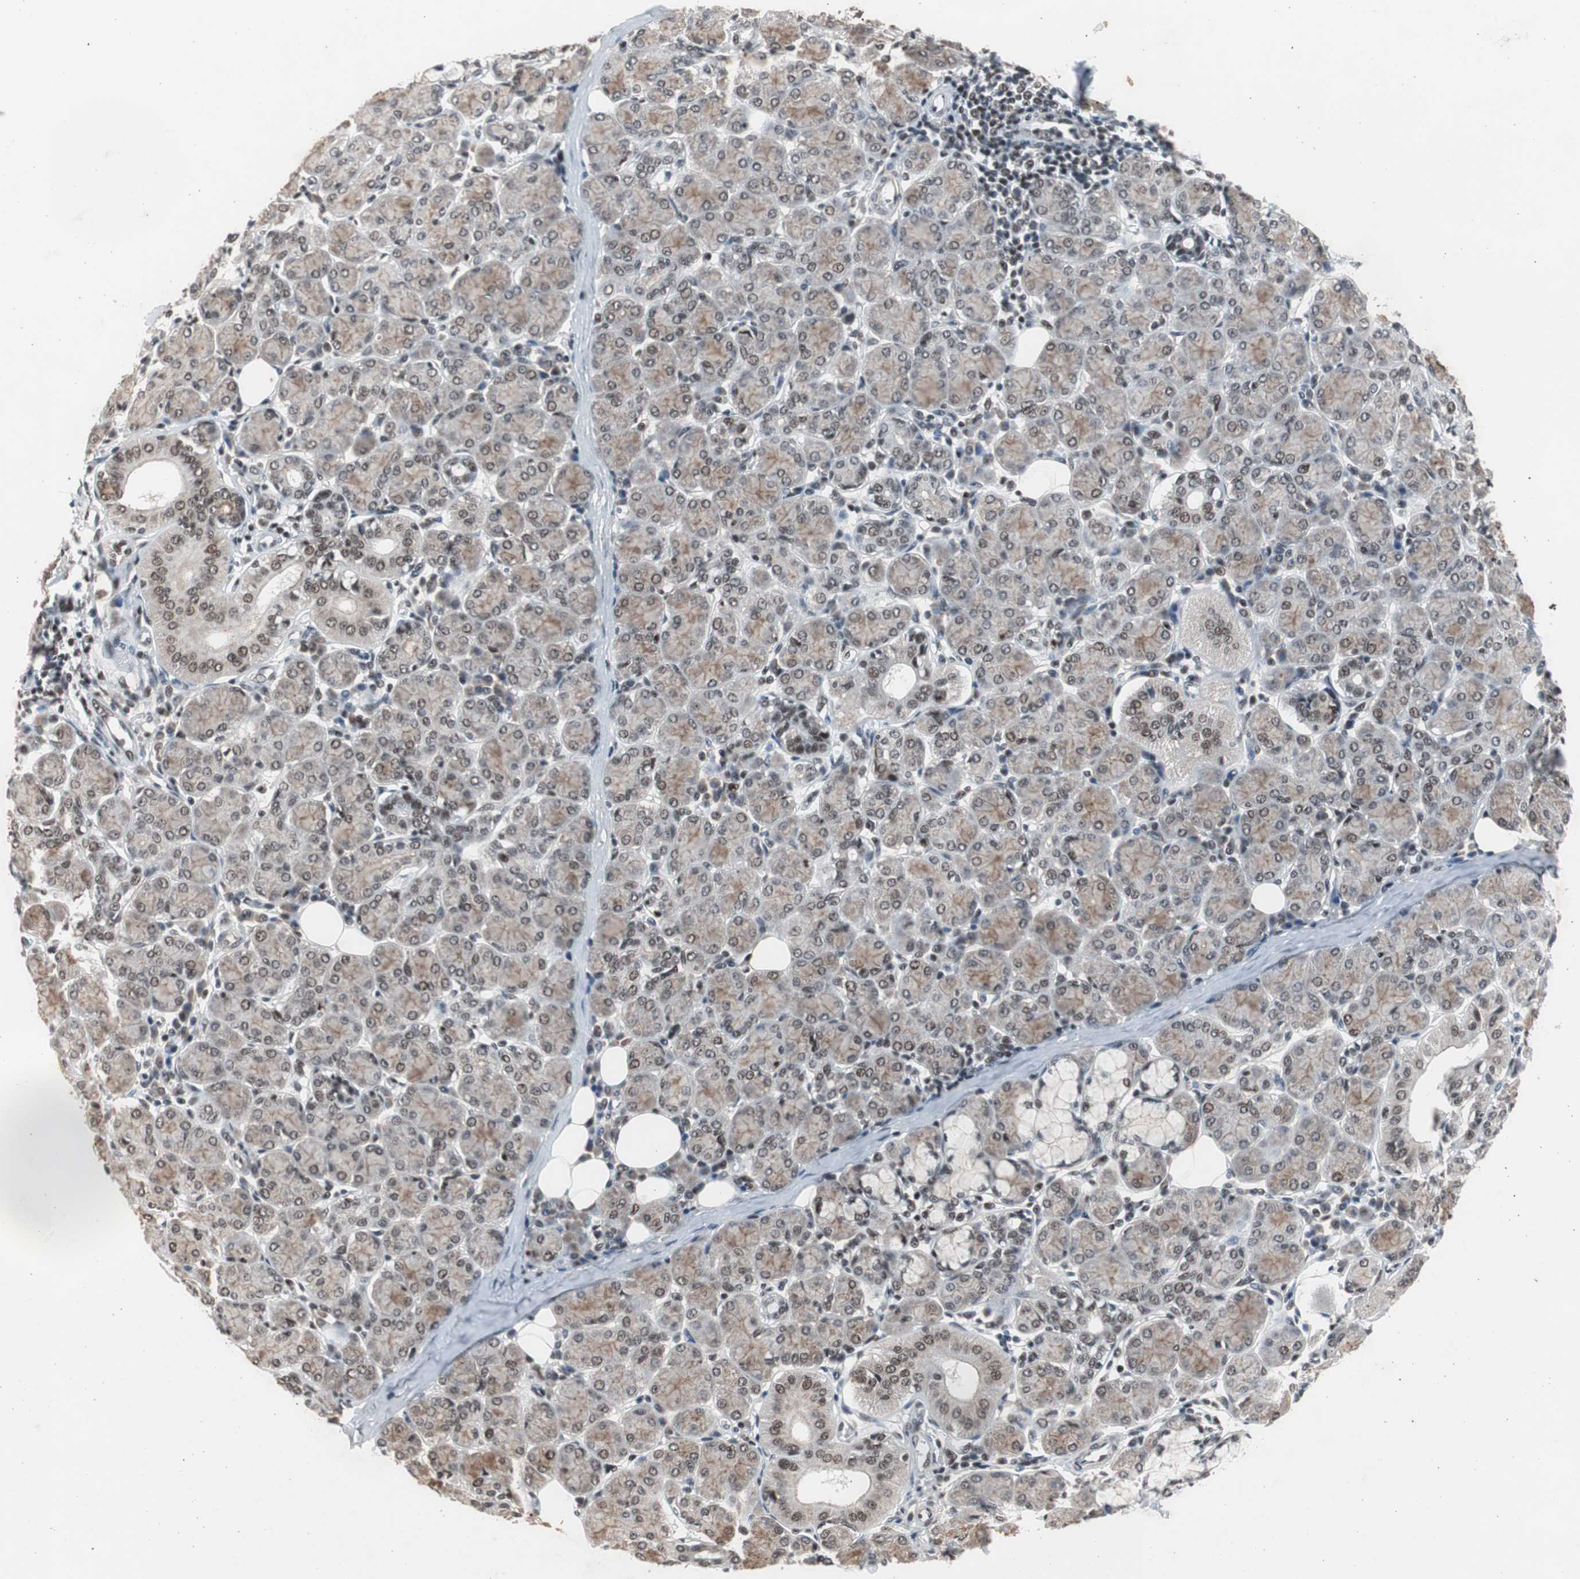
{"staining": {"intensity": "moderate", "quantity": "25%-75%", "location": "nuclear"}, "tissue": "salivary gland", "cell_type": "Glandular cells", "image_type": "normal", "snomed": [{"axis": "morphology", "description": "Normal tissue, NOS"}, {"axis": "morphology", "description": "Inflammation, NOS"}, {"axis": "topography", "description": "Lymph node"}, {"axis": "topography", "description": "Salivary gland"}], "caption": "Moderate nuclear protein positivity is identified in about 25%-75% of glandular cells in salivary gland. Nuclei are stained in blue.", "gene": "RPA1", "patient": {"sex": "male", "age": 3}}